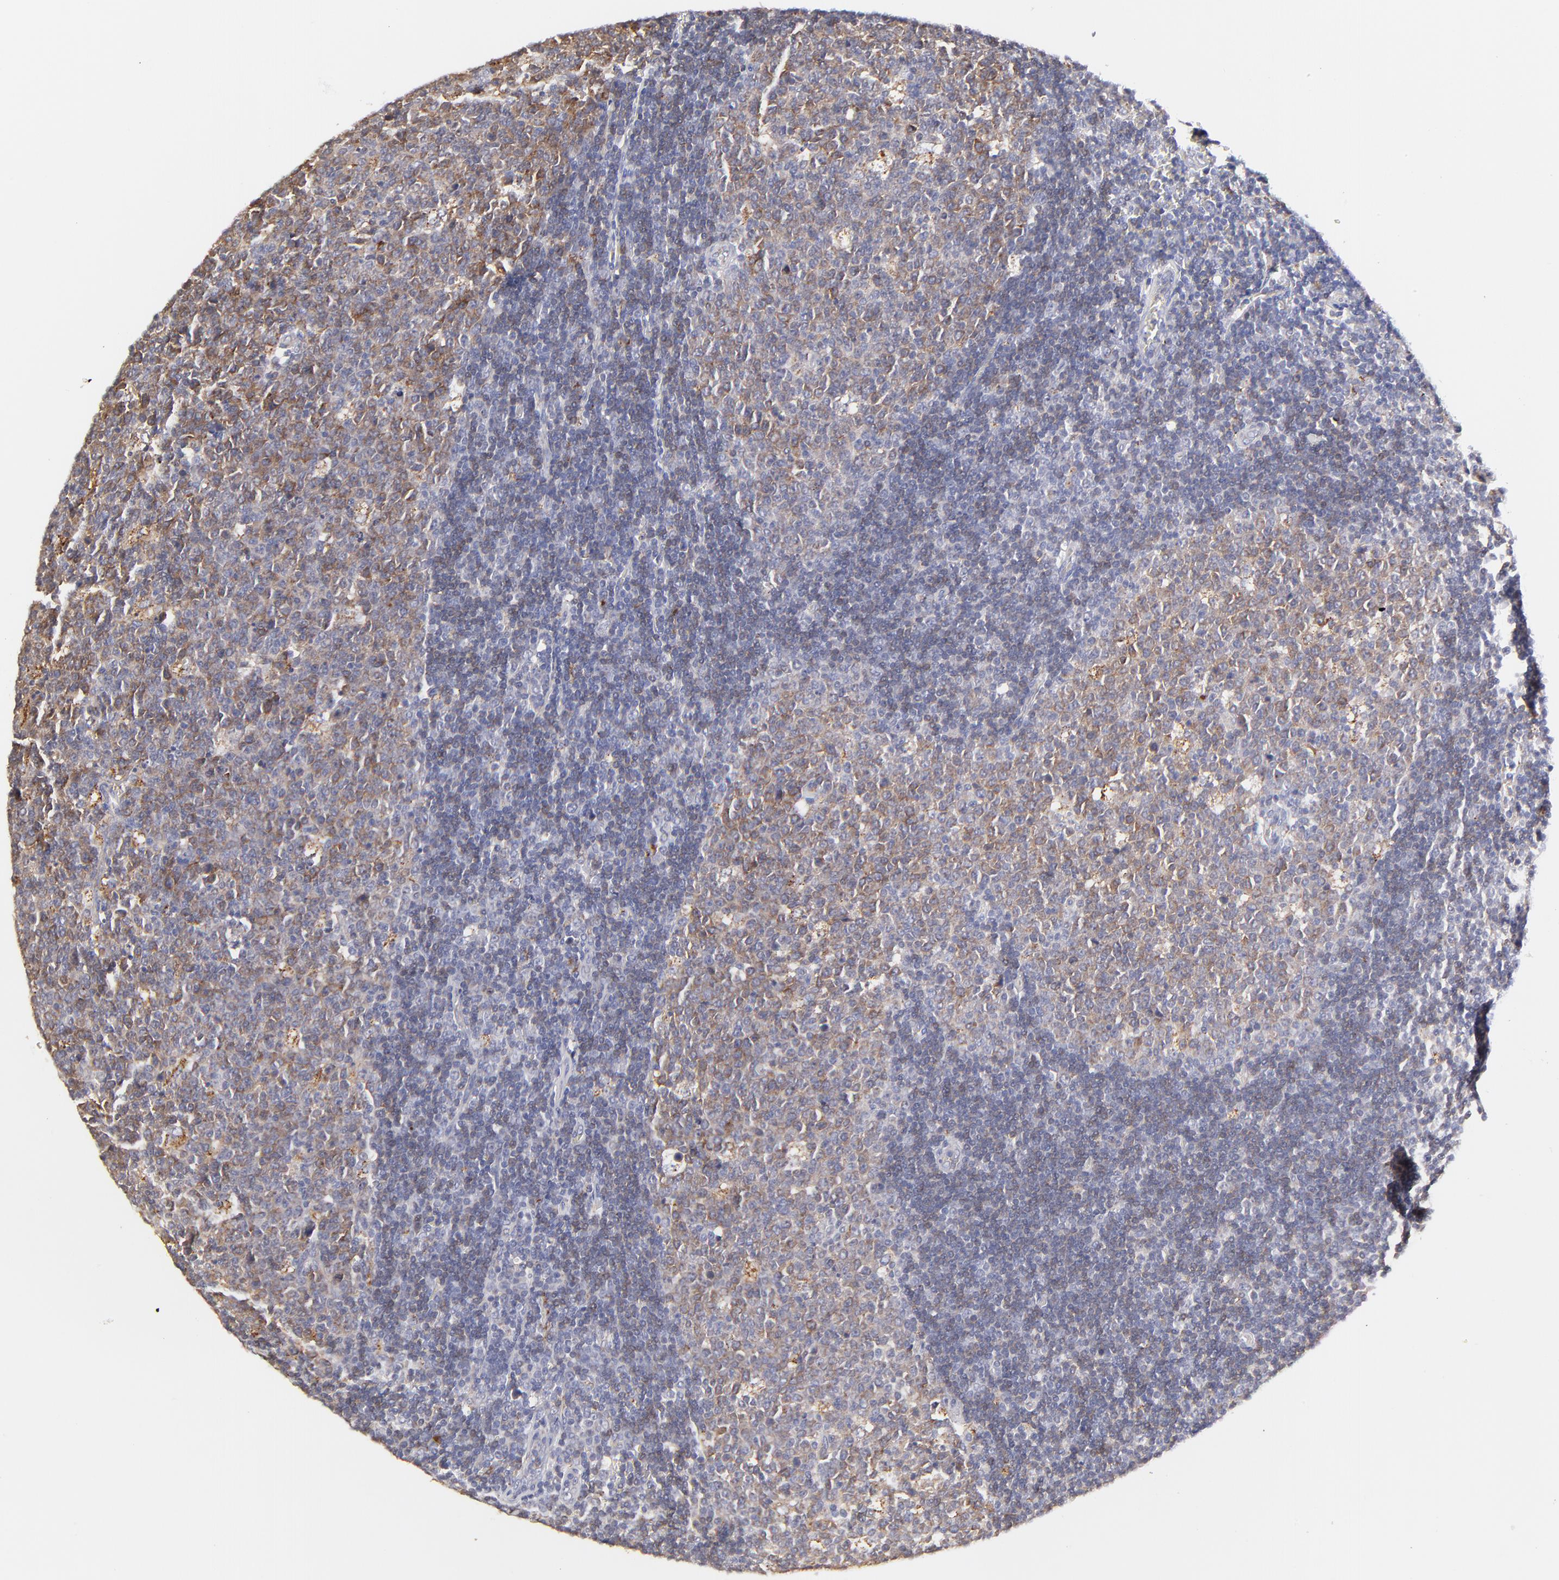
{"staining": {"intensity": "weak", "quantity": ">75%", "location": "cytoplasmic/membranous"}, "tissue": "lymph node", "cell_type": "Germinal center cells", "image_type": "normal", "snomed": [{"axis": "morphology", "description": "Normal tissue, NOS"}, {"axis": "topography", "description": "Lymph node"}, {"axis": "topography", "description": "Salivary gland"}], "caption": "Immunohistochemistry (IHC) image of normal lymph node: human lymph node stained using IHC exhibits low levels of weak protein expression localized specifically in the cytoplasmic/membranous of germinal center cells, appearing as a cytoplasmic/membranous brown color.", "gene": "GCSAM", "patient": {"sex": "male", "age": 8}}